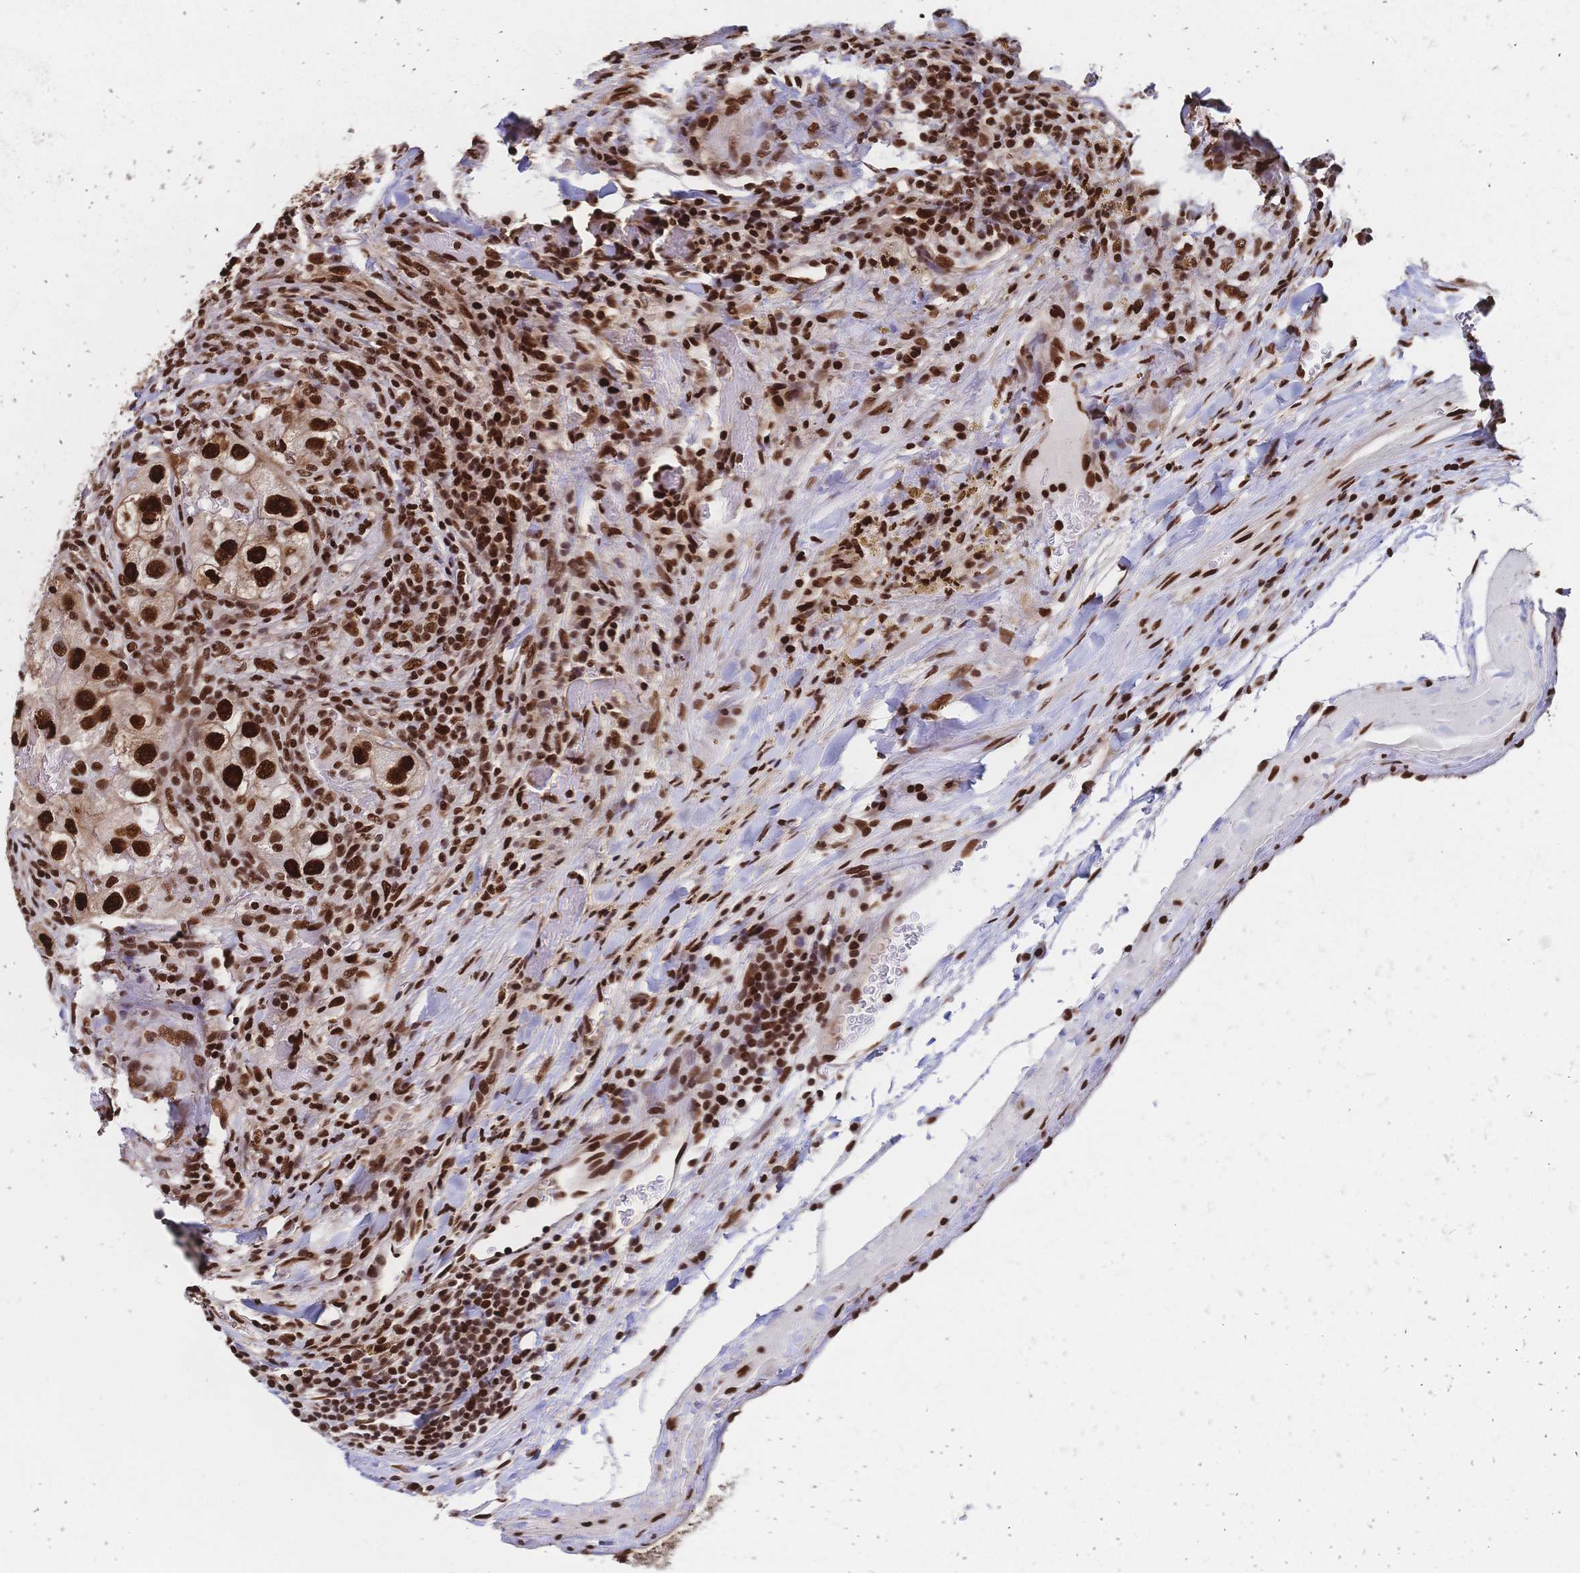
{"staining": {"intensity": "strong", "quantity": ">75%", "location": "nuclear"}, "tissue": "renal cancer", "cell_type": "Tumor cells", "image_type": "cancer", "snomed": [{"axis": "morphology", "description": "Adenocarcinoma, NOS"}, {"axis": "topography", "description": "Kidney"}], "caption": "Strong nuclear protein expression is seen in approximately >75% of tumor cells in renal cancer.", "gene": "HDGF", "patient": {"sex": "male", "age": 63}}